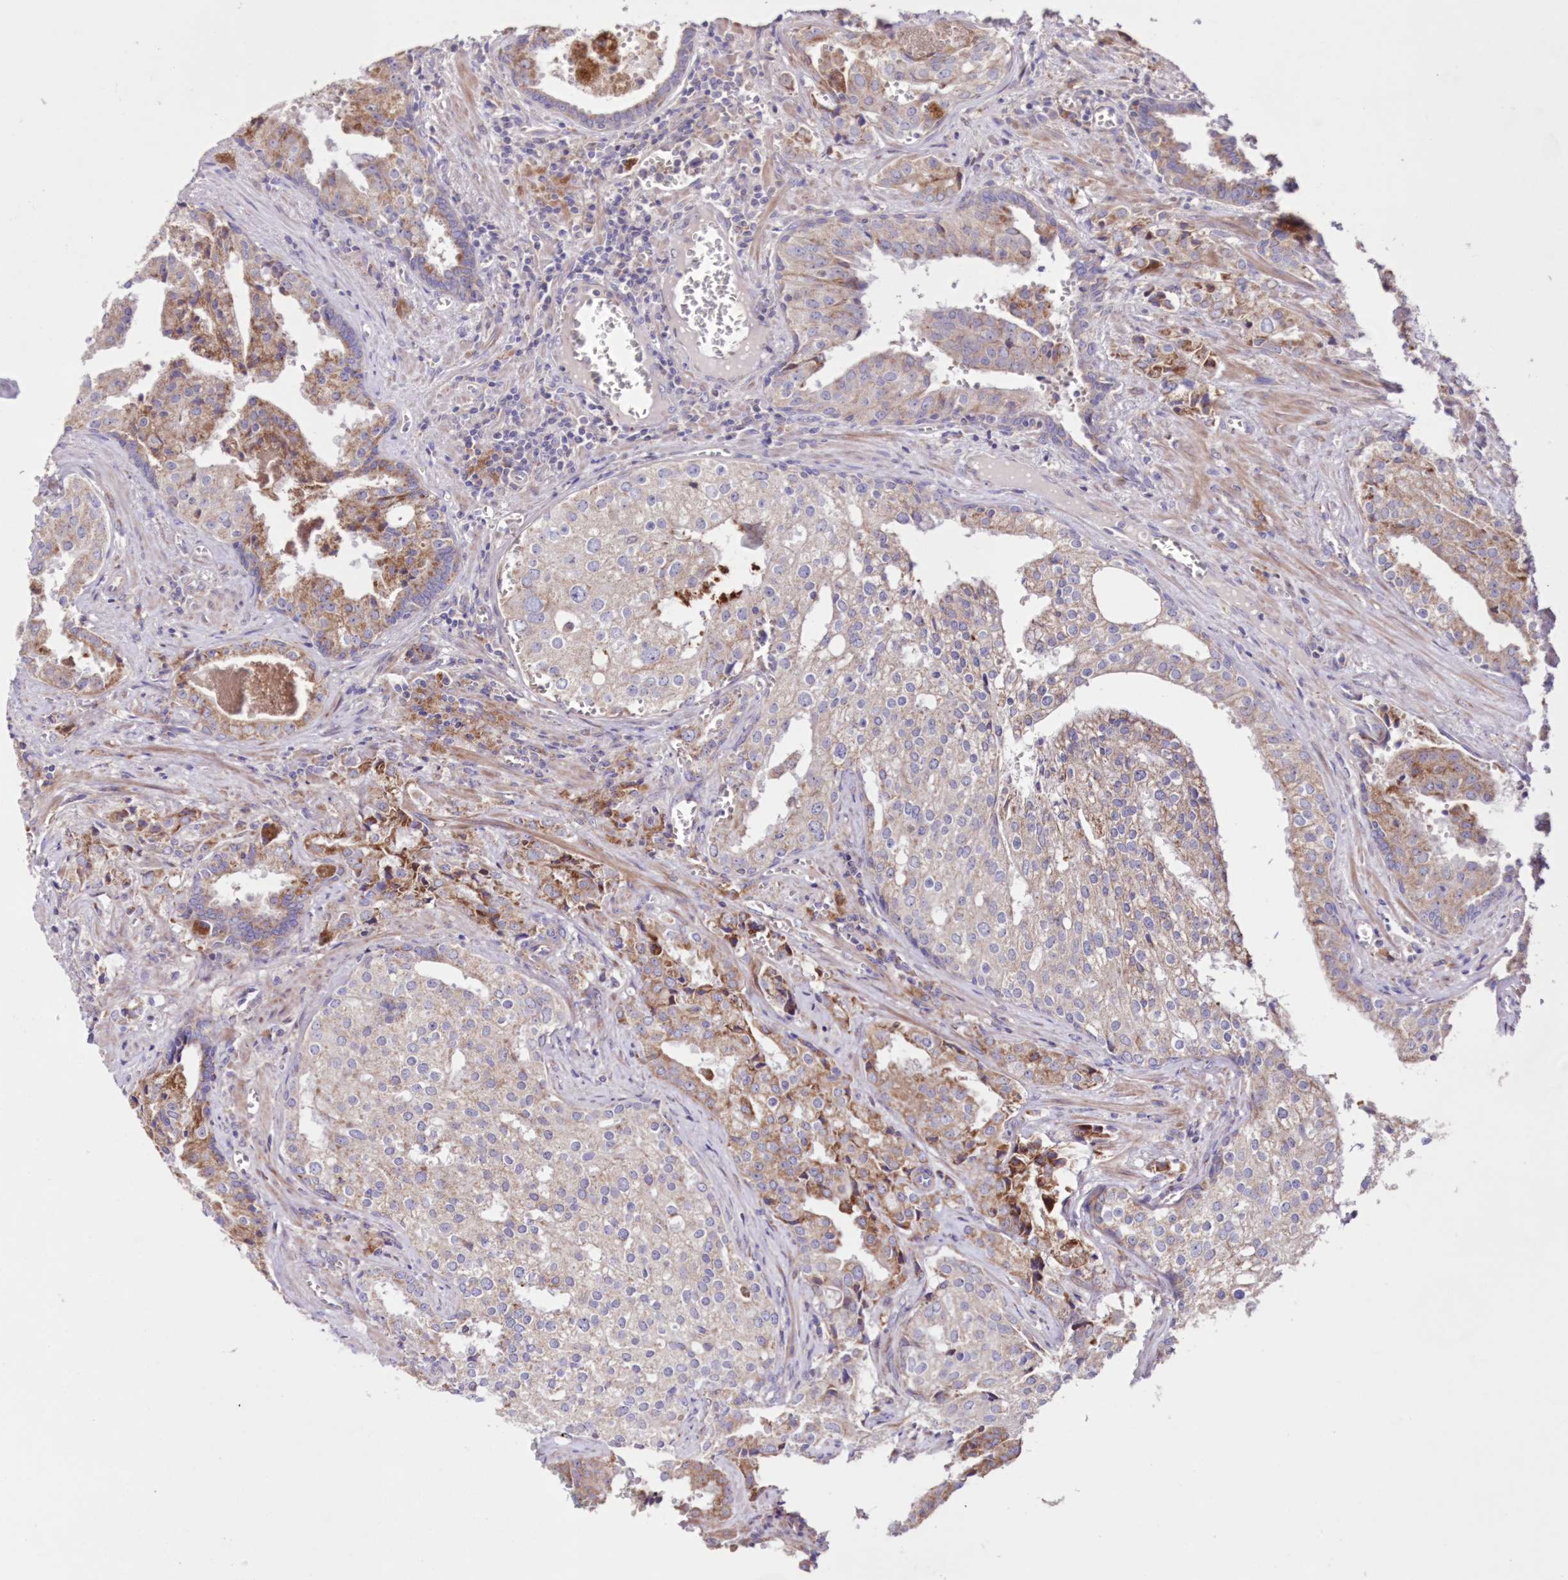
{"staining": {"intensity": "moderate", "quantity": "<25%", "location": "cytoplasmic/membranous"}, "tissue": "prostate cancer", "cell_type": "Tumor cells", "image_type": "cancer", "snomed": [{"axis": "morphology", "description": "Adenocarcinoma, High grade"}, {"axis": "topography", "description": "Prostate"}], "caption": "Approximately <25% of tumor cells in adenocarcinoma (high-grade) (prostate) show moderate cytoplasmic/membranous protein expression as visualized by brown immunohistochemical staining.", "gene": "HADHB", "patient": {"sex": "male", "age": 68}}